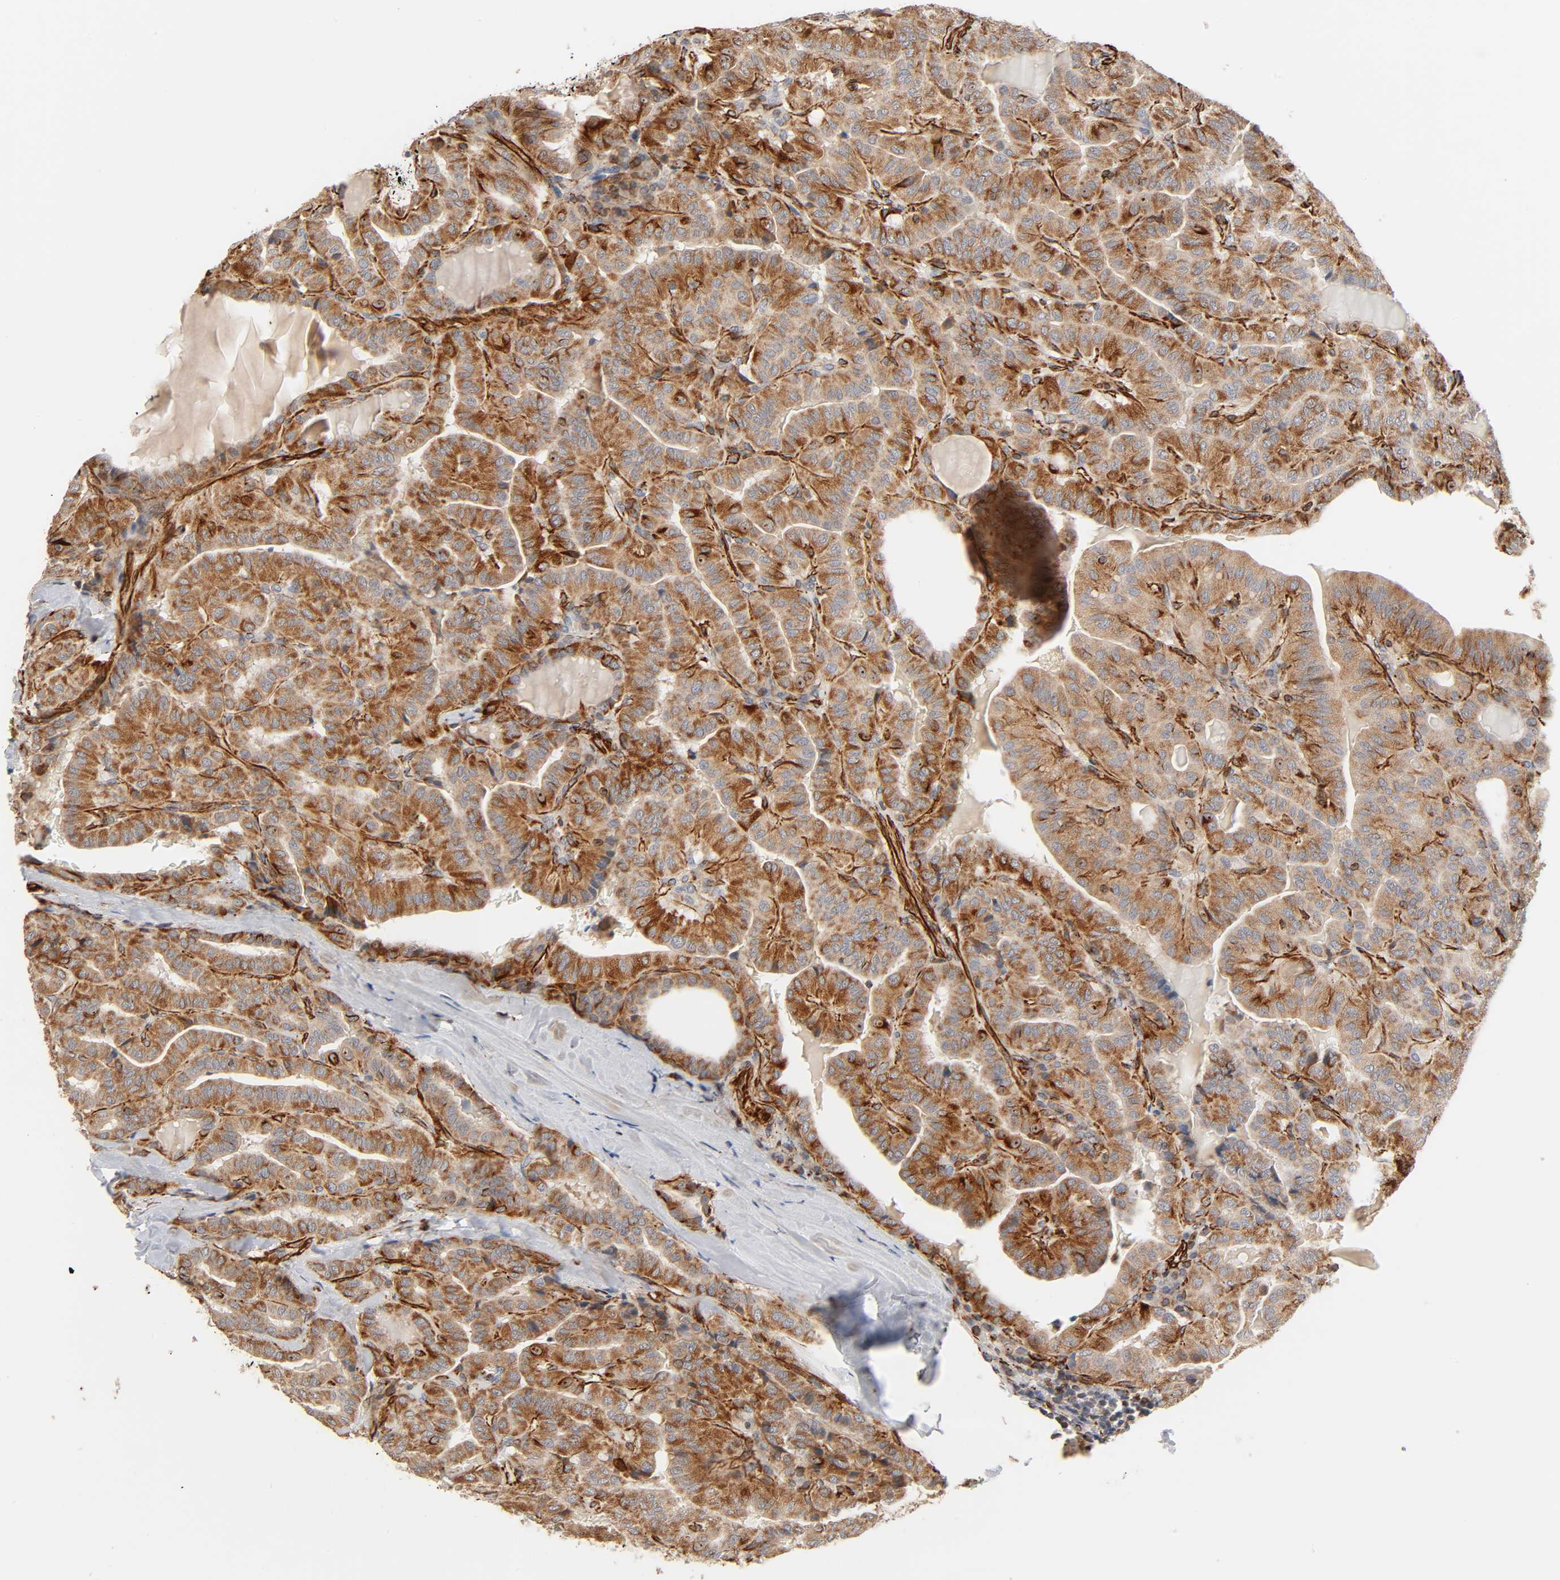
{"staining": {"intensity": "strong", "quantity": ">75%", "location": "cytoplasmic/membranous"}, "tissue": "thyroid cancer", "cell_type": "Tumor cells", "image_type": "cancer", "snomed": [{"axis": "morphology", "description": "Papillary adenocarcinoma, NOS"}, {"axis": "topography", "description": "Thyroid gland"}], "caption": "High-magnification brightfield microscopy of thyroid cancer stained with DAB (3,3'-diaminobenzidine) (brown) and counterstained with hematoxylin (blue). tumor cells exhibit strong cytoplasmic/membranous staining is present in about>75% of cells.", "gene": "REEP6", "patient": {"sex": "male", "age": 77}}